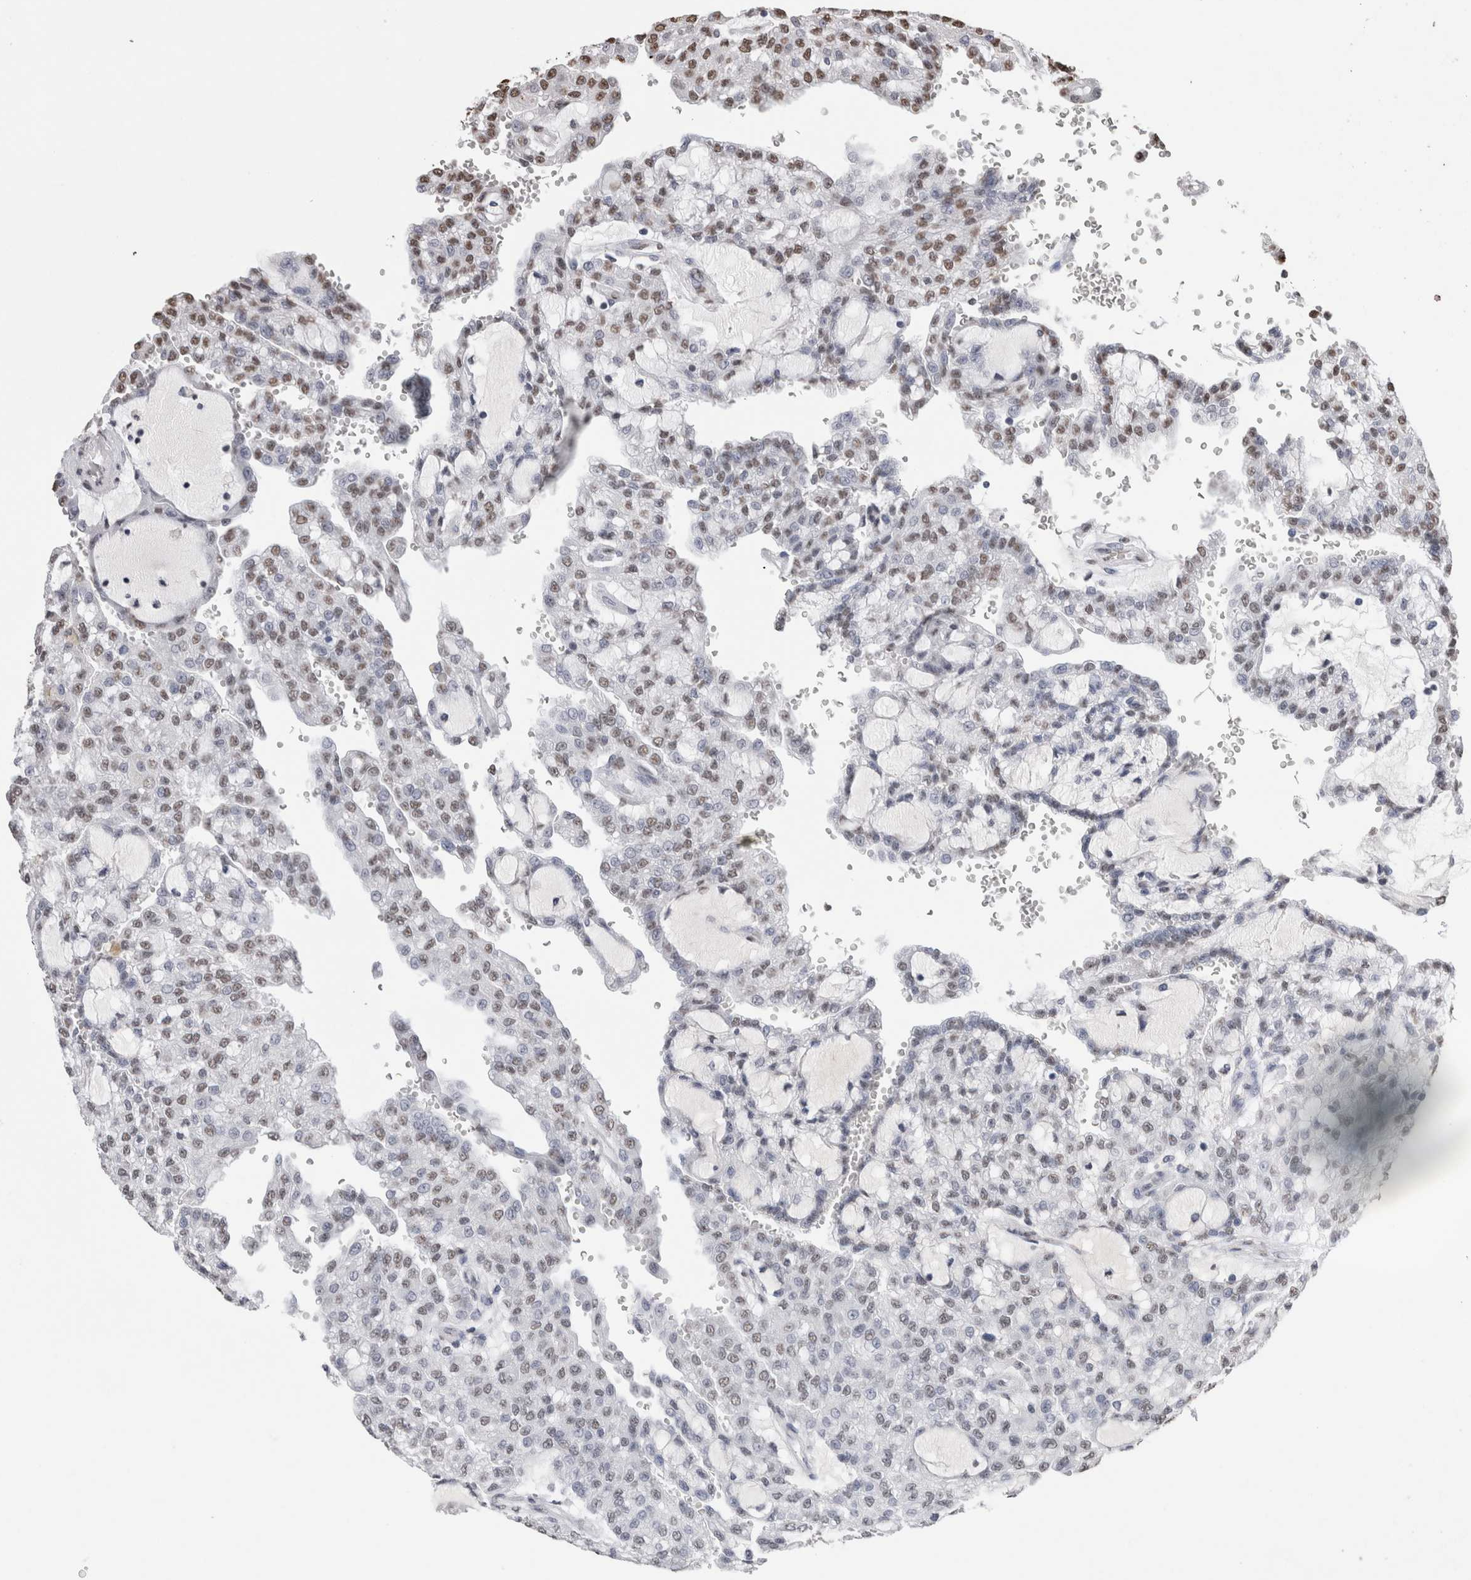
{"staining": {"intensity": "moderate", "quantity": "25%-75%", "location": "nuclear"}, "tissue": "renal cancer", "cell_type": "Tumor cells", "image_type": "cancer", "snomed": [{"axis": "morphology", "description": "Adenocarcinoma, NOS"}, {"axis": "topography", "description": "Kidney"}], "caption": "This image shows adenocarcinoma (renal) stained with IHC to label a protein in brown. The nuclear of tumor cells show moderate positivity for the protein. Nuclei are counter-stained blue.", "gene": "NTHL1", "patient": {"sex": "male", "age": 63}}